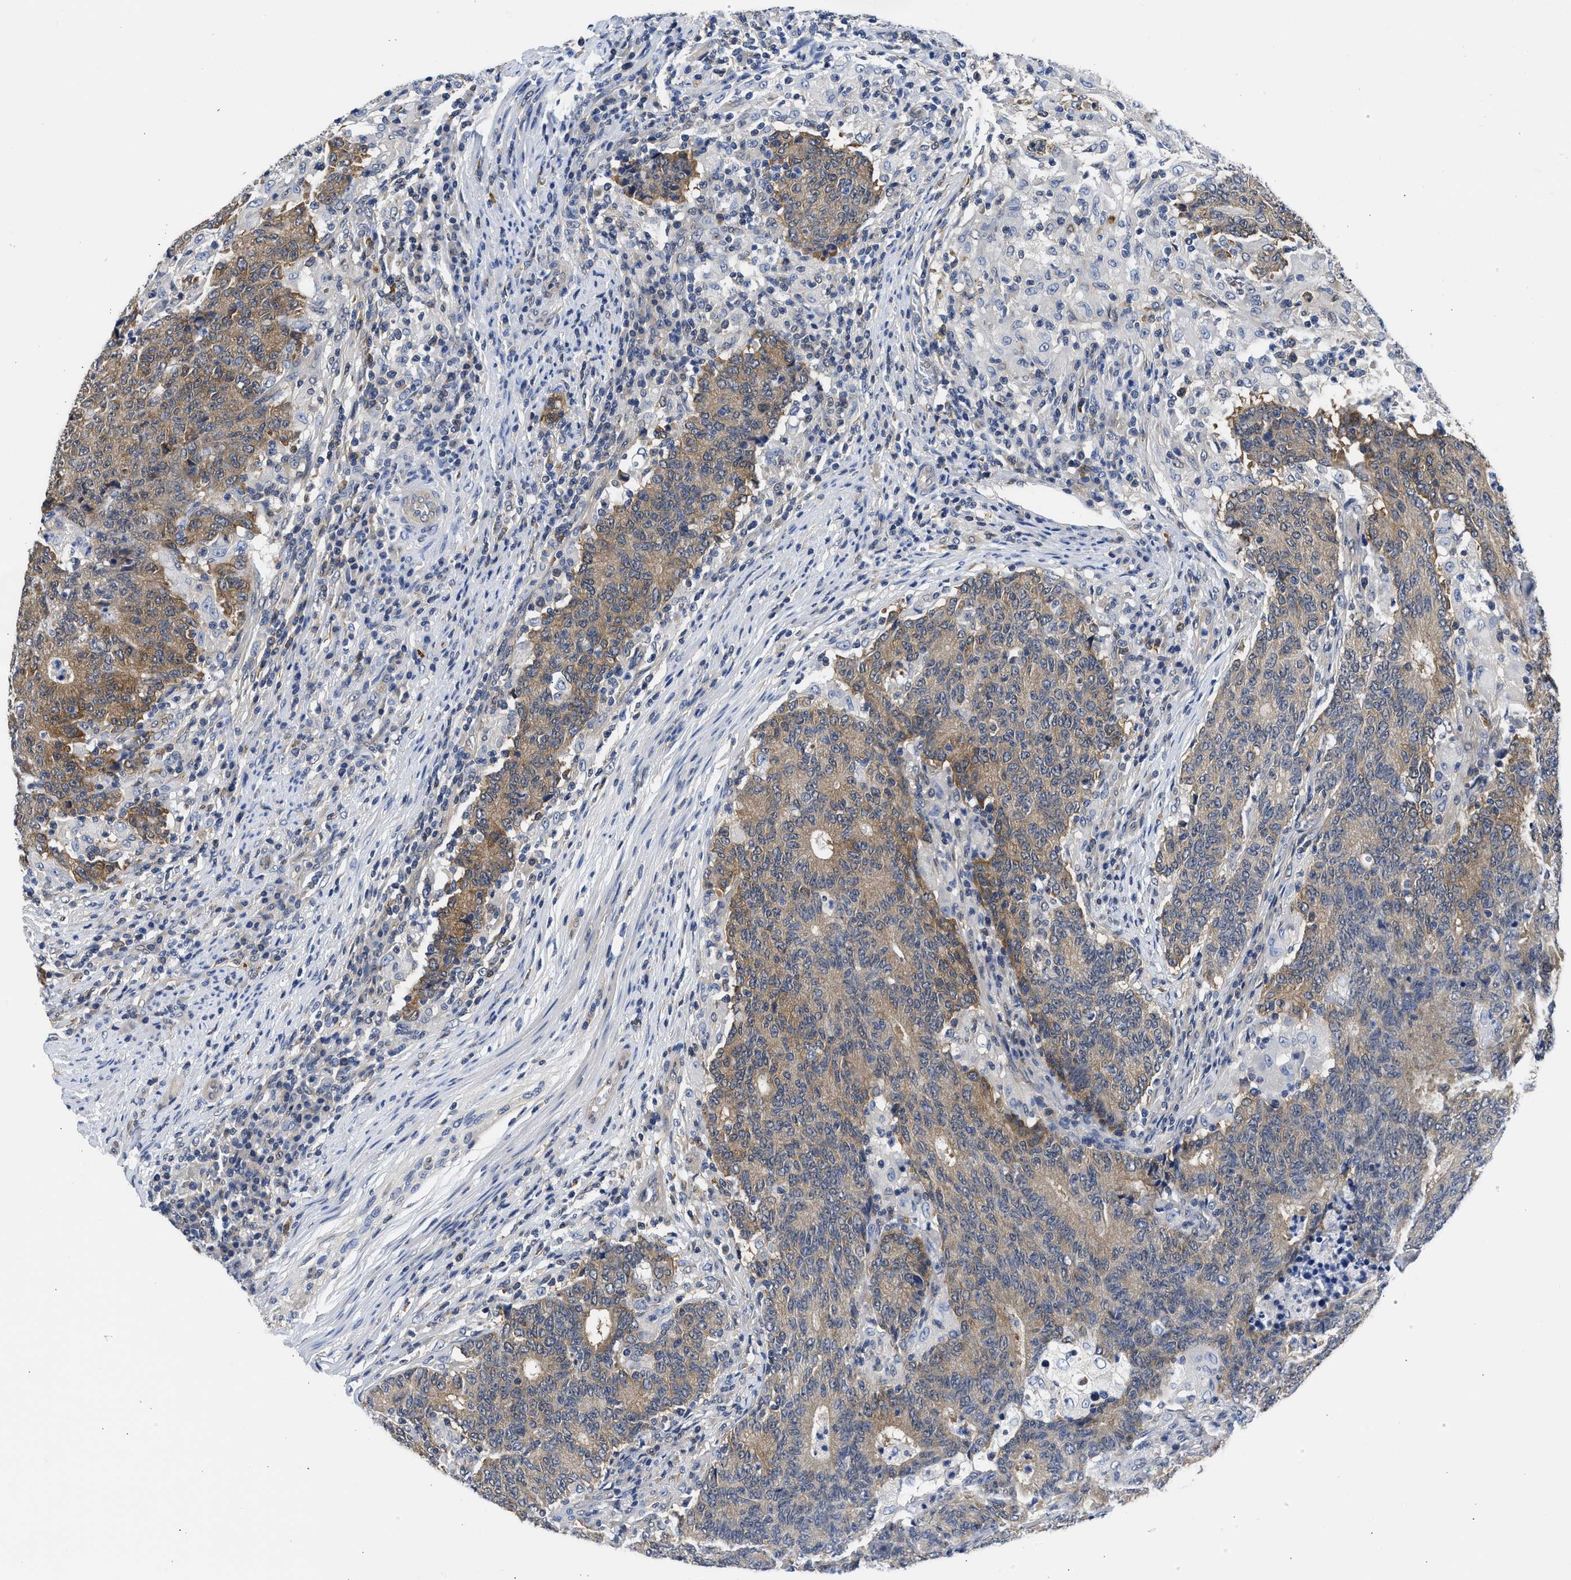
{"staining": {"intensity": "moderate", "quantity": ">75%", "location": "cytoplasmic/membranous"}, "tissue": "colorectal cancer", "cell_type": "Tumor cells", "image_type": "cancer", "snomed": [{"axis": "morphology", "description": "Normal tissue, NOS"}, {"axis": "morphology", "description": "Adenocarcinoma, NOS"}, {"axis": "topography", "description": "Colon"}], "caption": "This image exhibits immunohistochemistry (IHC) staining of human colorectal cancer, with medium moderate cytoplasmic/membranous staining in approximately >75% of tumor cells.", "gene": "XPO5", "patient": {"sex": "female", "age": 75}}